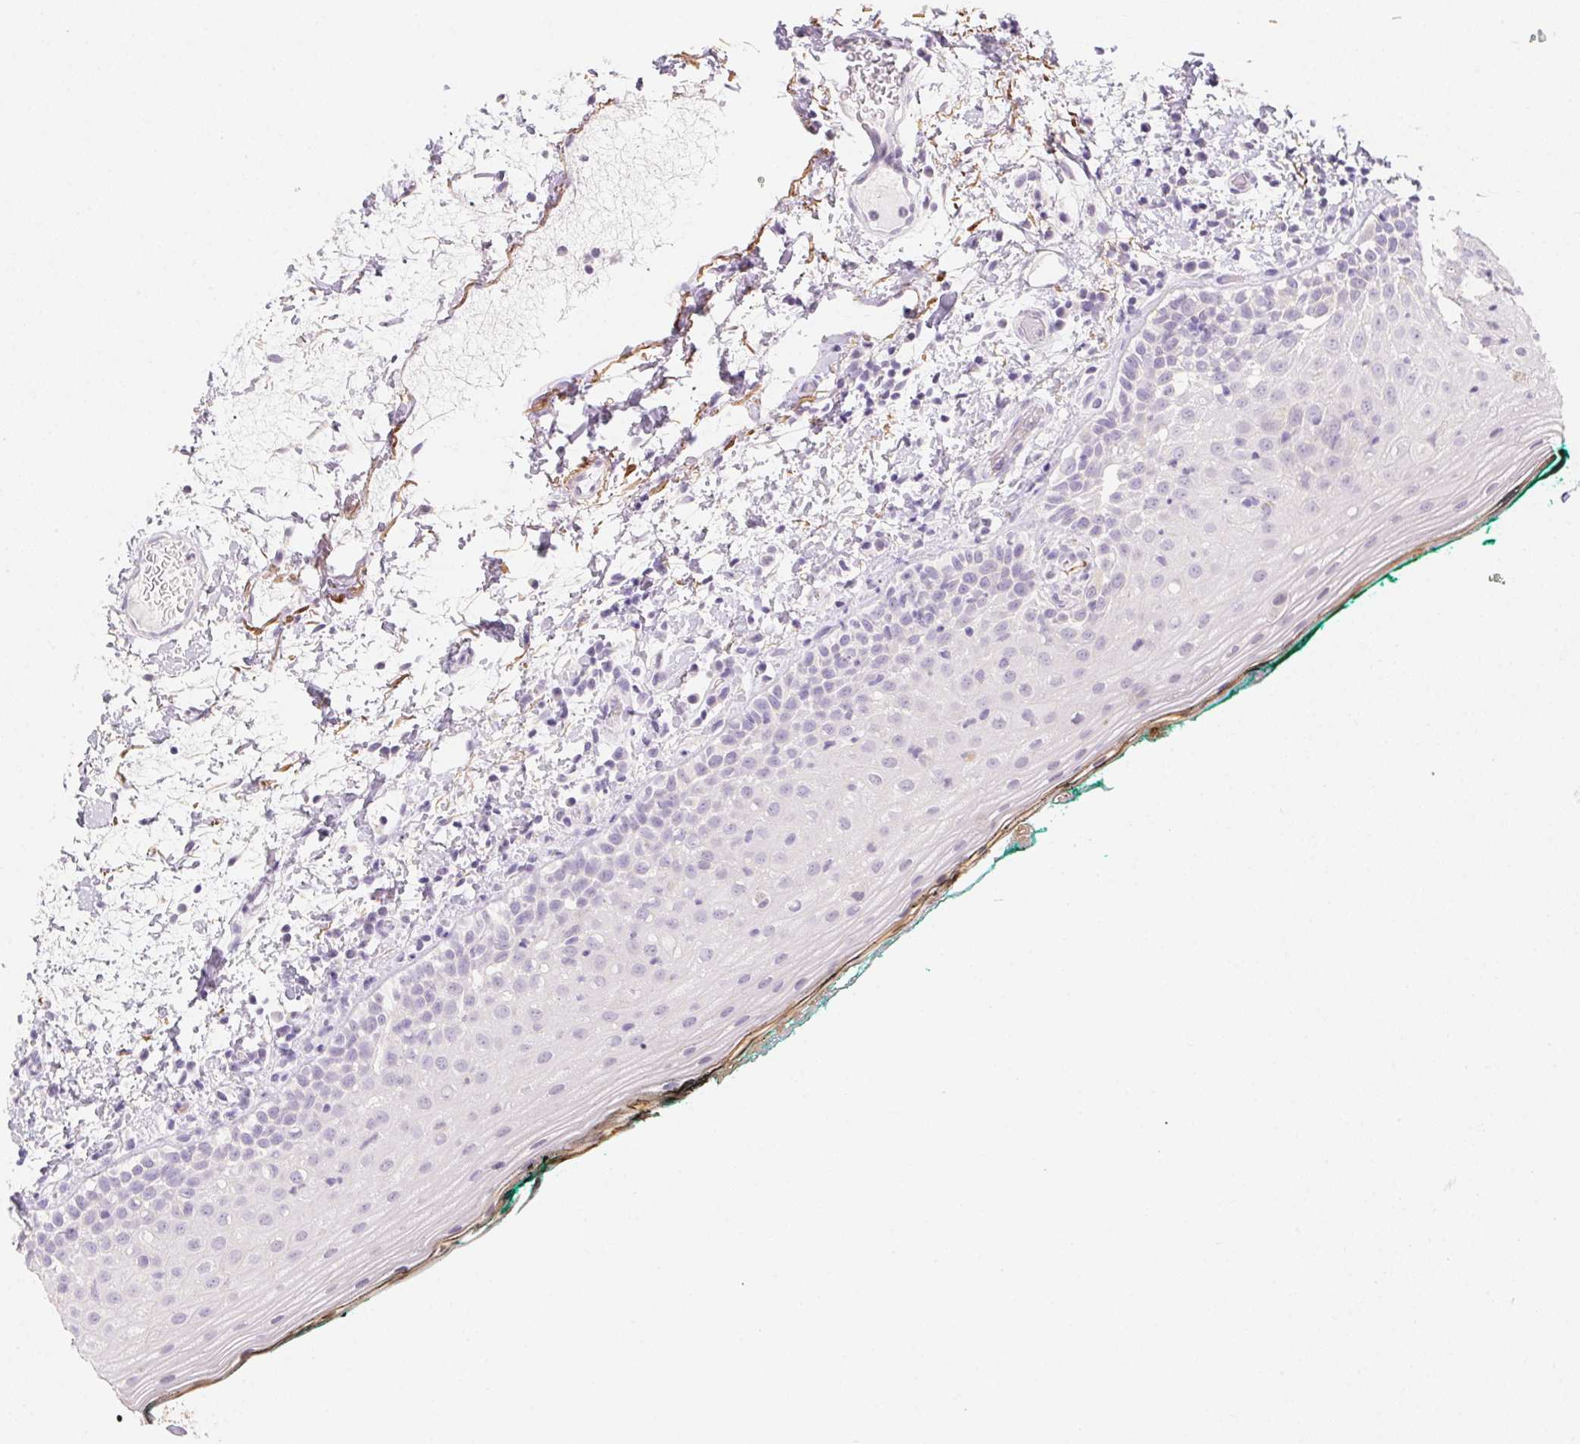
{"staining": {"intensity": "negative", "quantity": "none", "location": "none"}, "tissue": "oral mucosa", "cell_type": "Squamous epithelial cells", "image_type": "normal", "snomed": [{"axis": "morphology", "description": "Normal tissue, NOS"}, {"axis": "topography", "description": "Oral tissue"}], "caption": "Immunohistochemical staining of unremarkable oral mucosa reveals no significant staining in squamous epithelial cells.", "gene": "MYL4", "patient": {"sex": "female", "age": 83}}